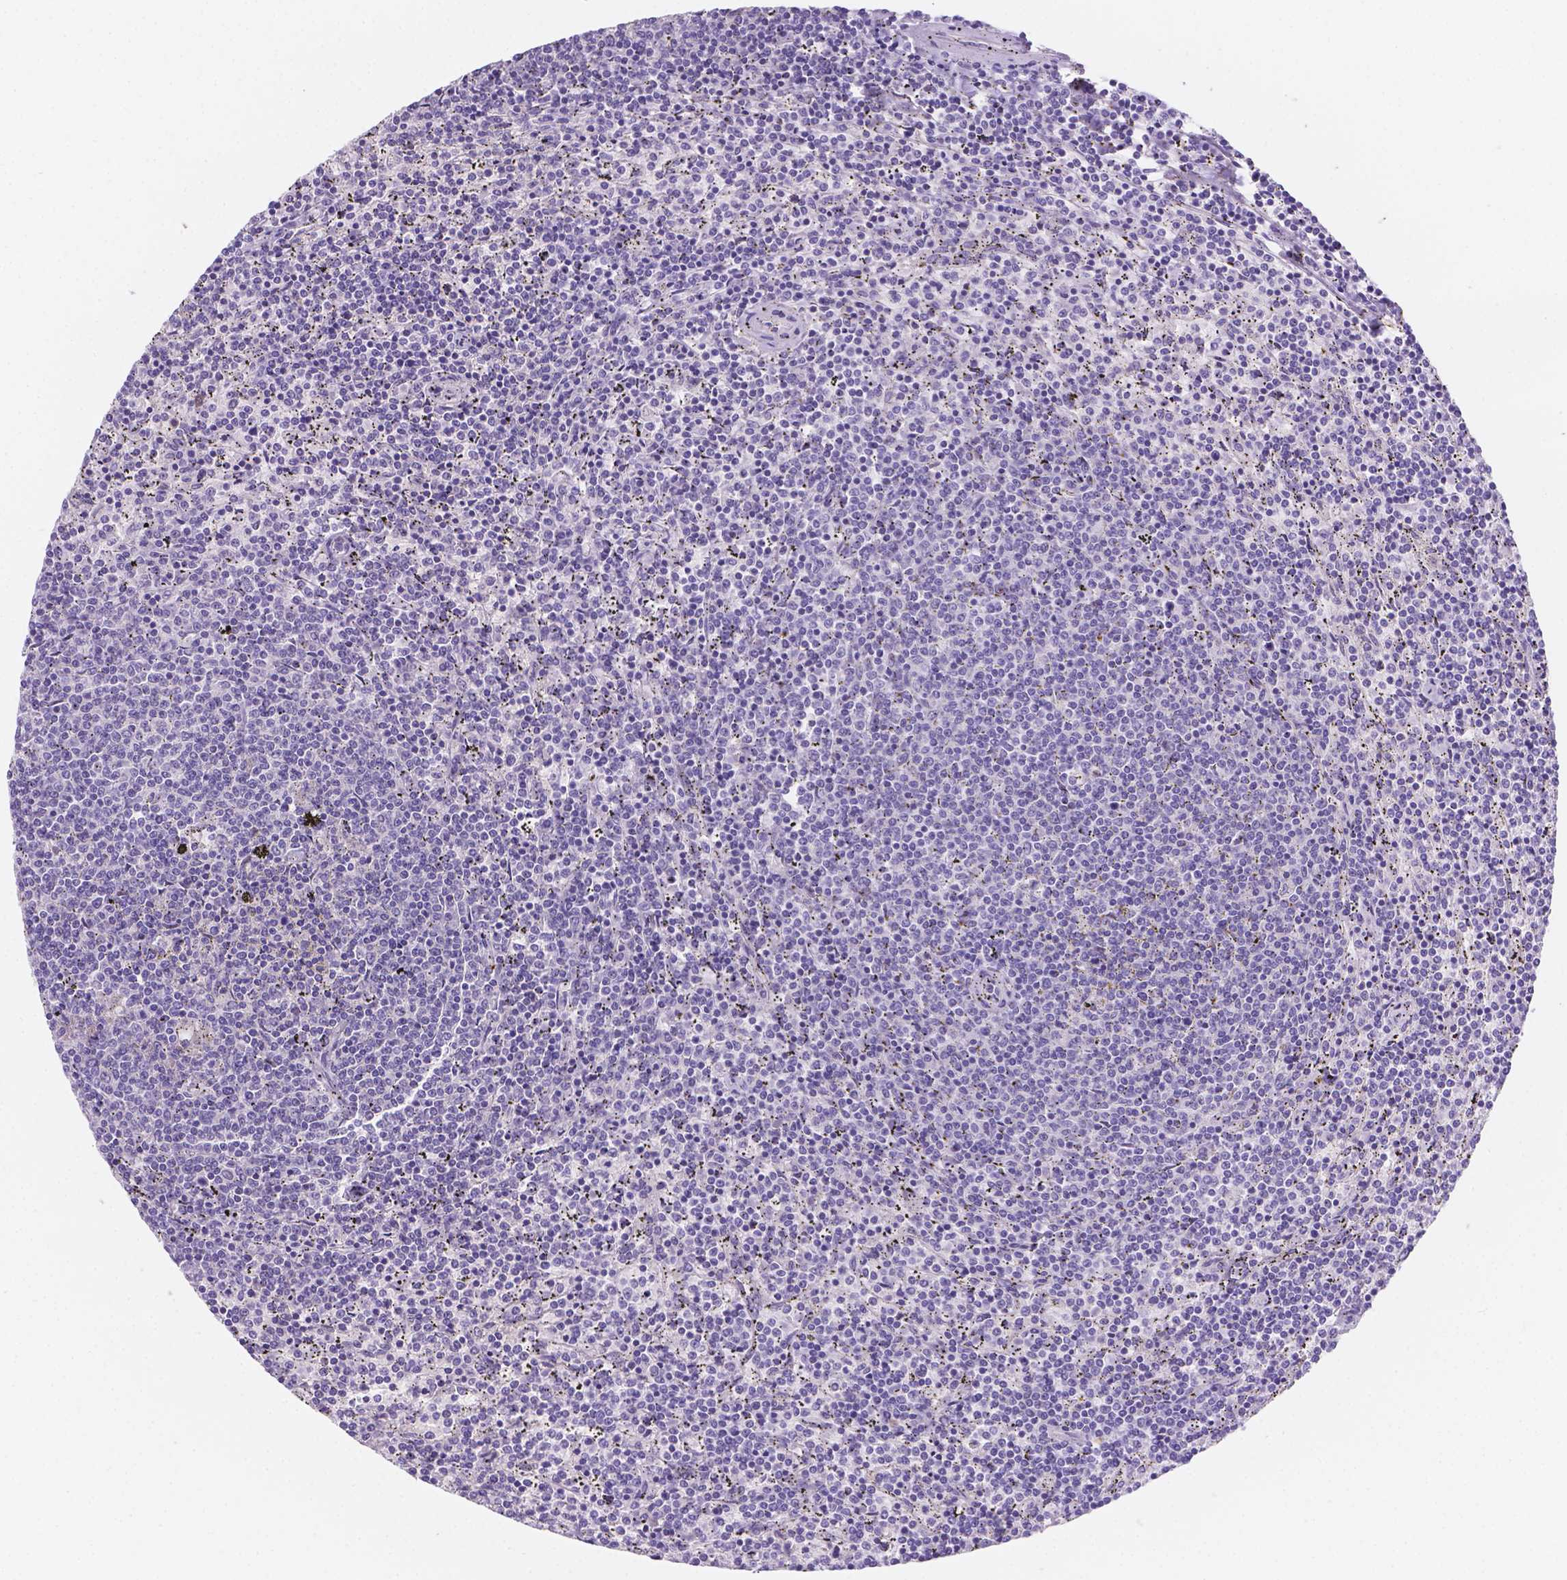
{"staining": {"intensity": "negative", "quantity": "none", "location": "none"}, "tissue": "lymphoma", "cell_type": "Tumor cells", "image_type": "cancer", "snomed": [{"axis": "morphology", "description": "Malignant lymphoma, non-Hodgkin's type, Low grade"}, {"axis": "topography", "description": "Spleen"}], "caption": "Image shows no protein positivity in tumor cells of lymphoma tissue.", "gene": "CD96", "patient": {"sex": "female", "age": 50}}